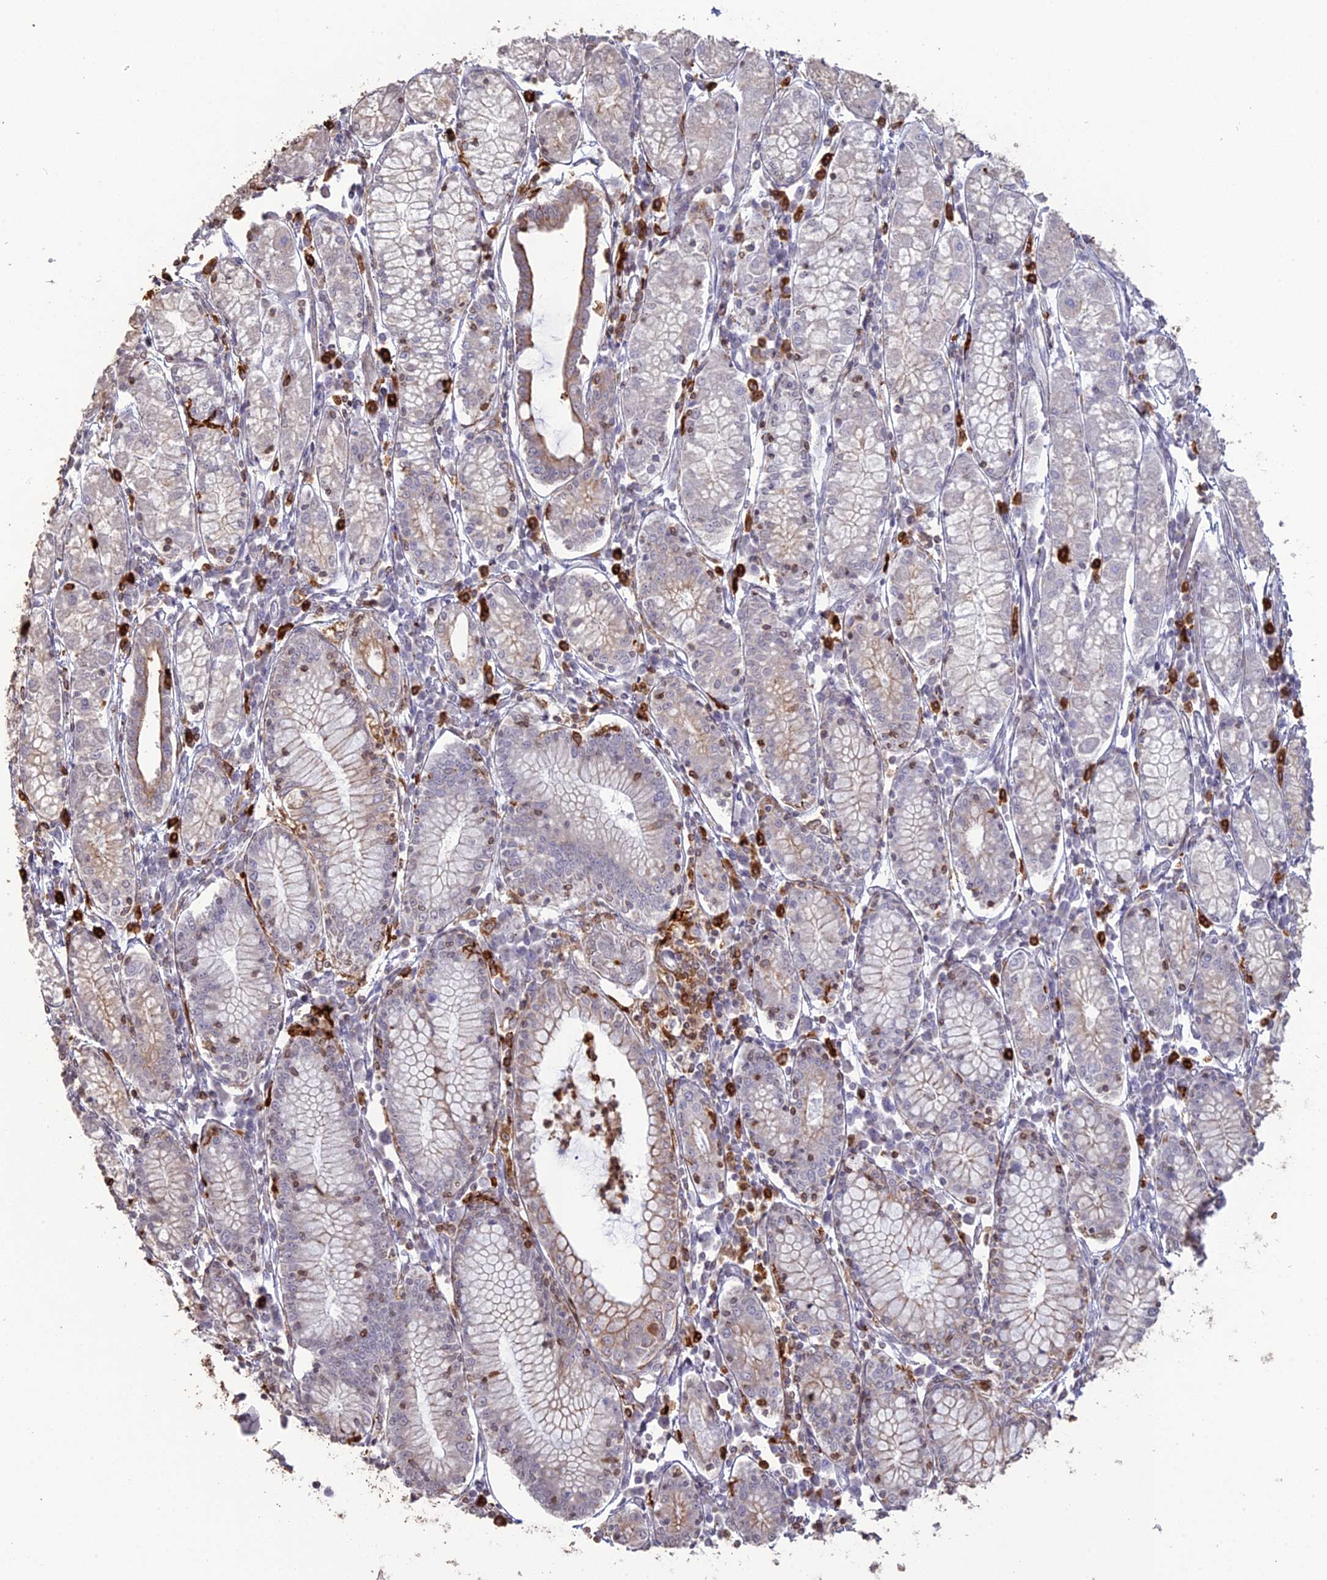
{"staining": {"intensity": "negative", "quantity": "none", "location": "none"}, "tissue": "stomach cancer", "cell_type": "Tumor cells", "image_type": "cancer", "snomed": [{"axis": "morphology", "description": "Adenocarcinoma, NOS"}, {"axis": "topography", "description": "Stomach"}], "caption": "Tumor cells are negative for protein expression in human stomach adenocarcinoma.", "gene": "APOBR", "patient": {"sex": "female", "age": 59}}